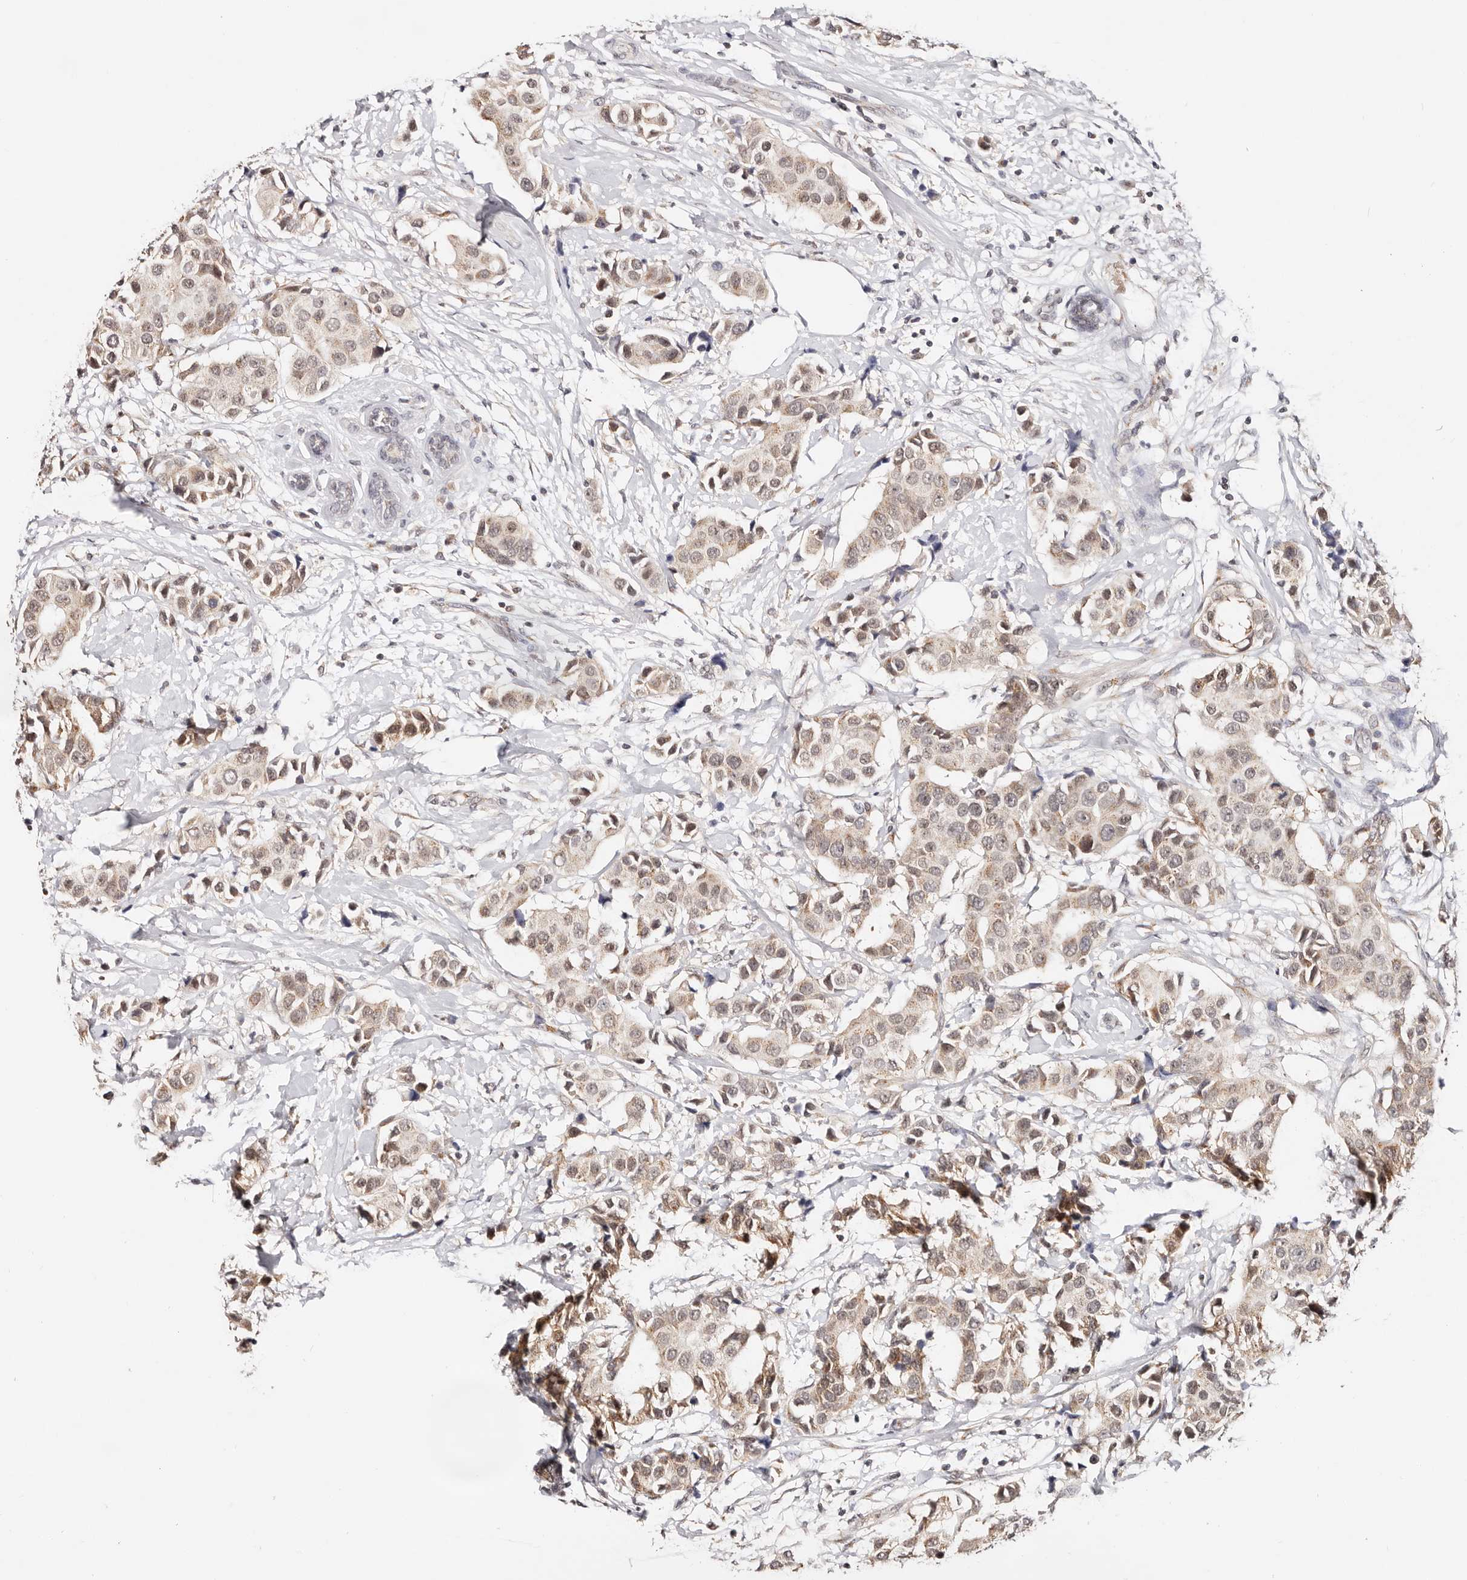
{"staining": {"intensity": "weak", "quantity": ">75%", "location": "cytoplasmic/membranous"}, "tissue": "breast cancer", "cell_type": "Tumor cells", "image_type": "cancer", "snomed": [{"axis": "morphology", "description": "Normal tissue, NOS"}, {"axis": "morphology", "description": "Duct carcinoma"}, {"axis": "topography", "description": "Breast"}], "caption": "DAB immunohistochemical staining of breast cancer (infiltrating ductal carcinoma) shows weak cytoplasmic/membranous protein positivity in approximately >75% of tumor cells. The staining was performed using DAB, with brown indicating positive protein expression. Nuclei are stained blue with hematoxylin.", "gene": "VIPAS39", "patient": {"sex": "female", "age": 39}}